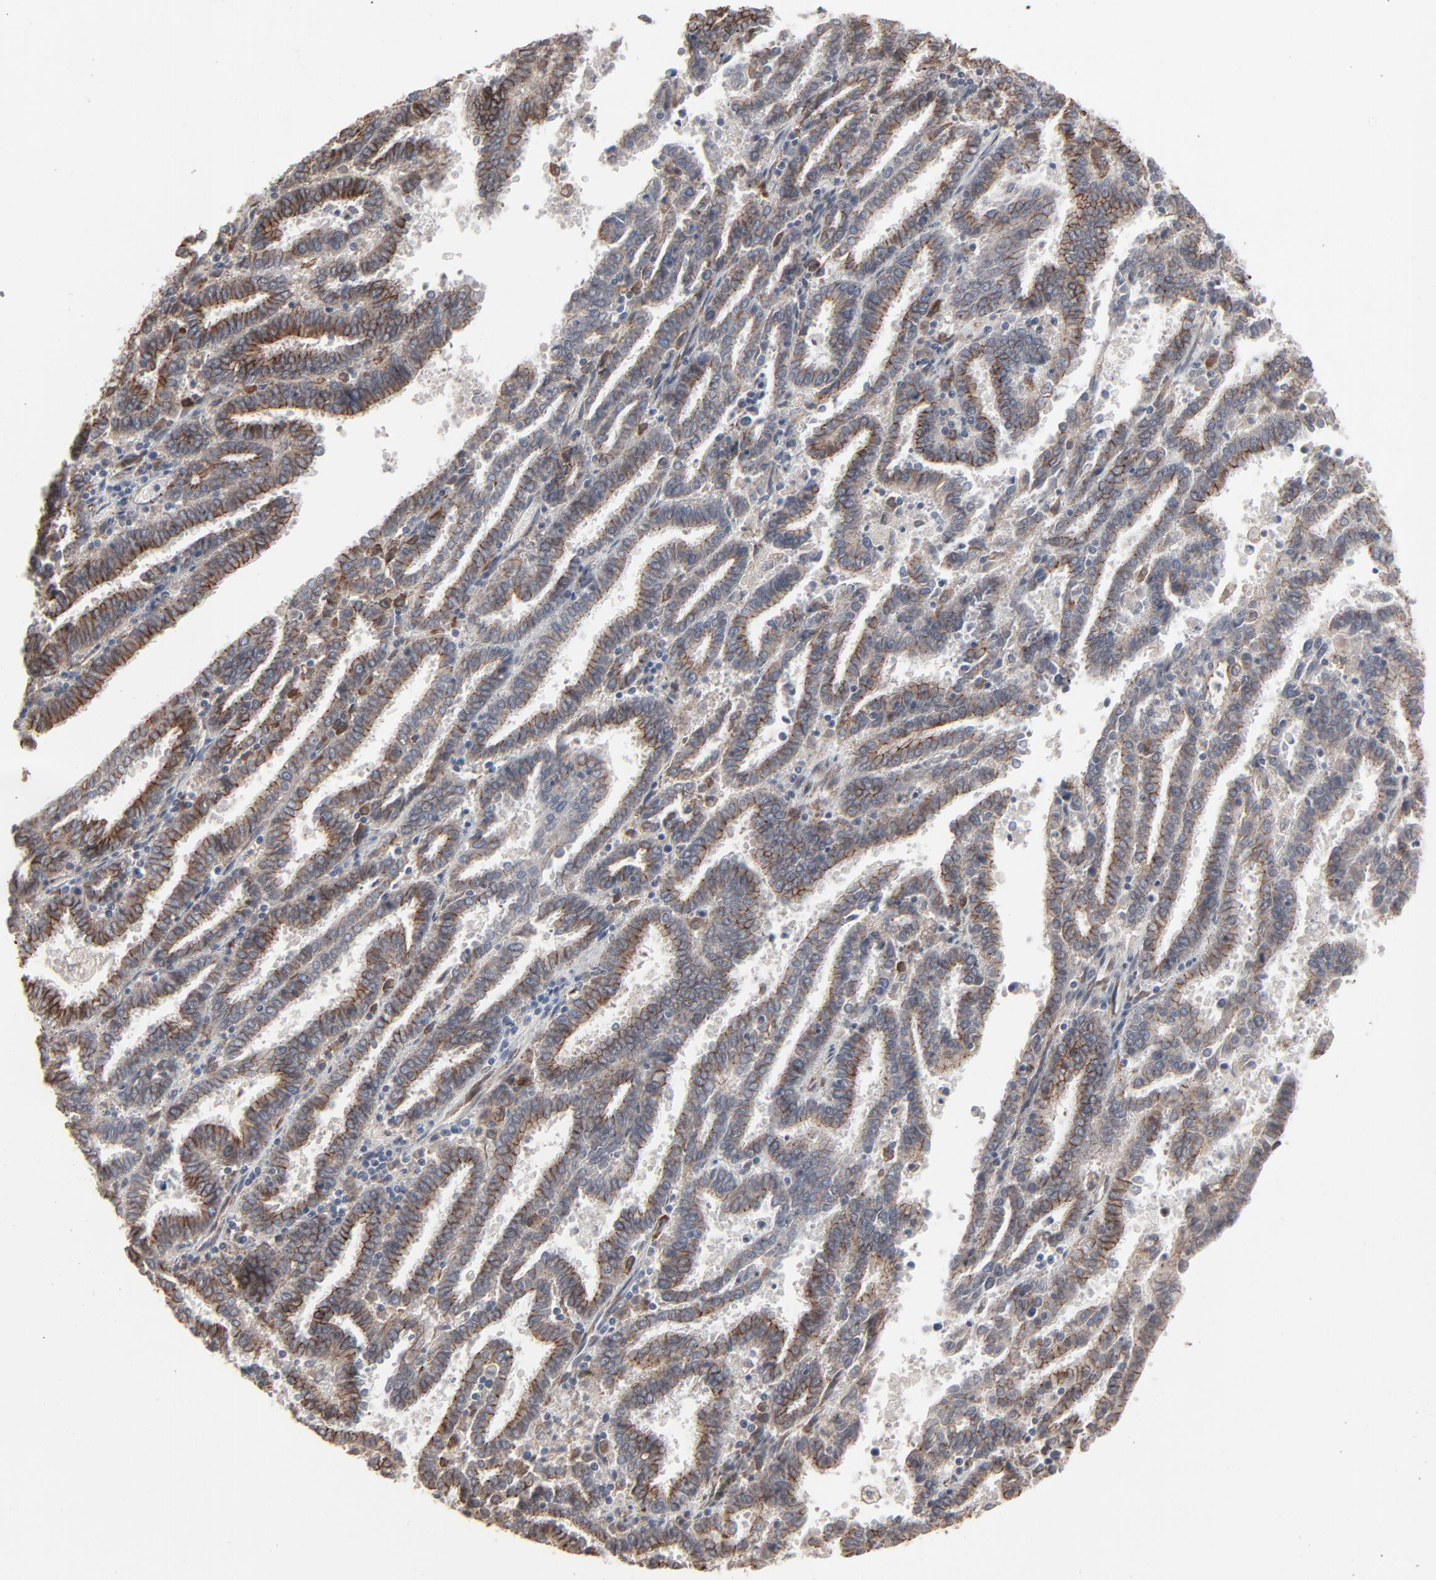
{"staining": {"intensity": "moderate", "quantity": "25%-75%", "location": "cytoplasmic/membranous"}, "tissue": "endometrial cancer", "cell_type": "Tumor cells", "image_type": "cancer", "snomed": [{"axis": "morphology", "description": "Adenocarcinoma, NOS"}, {"axis": "topography", "description": "Uterus"}], "caption": "Protein expression analysis of human endometrial cancer reveals moderate cytoplasmic/membranous expression in about 25%-75% of tumor cells.", "gene": "CTNND1", "patient": {"sex": "female", "age": 83}}